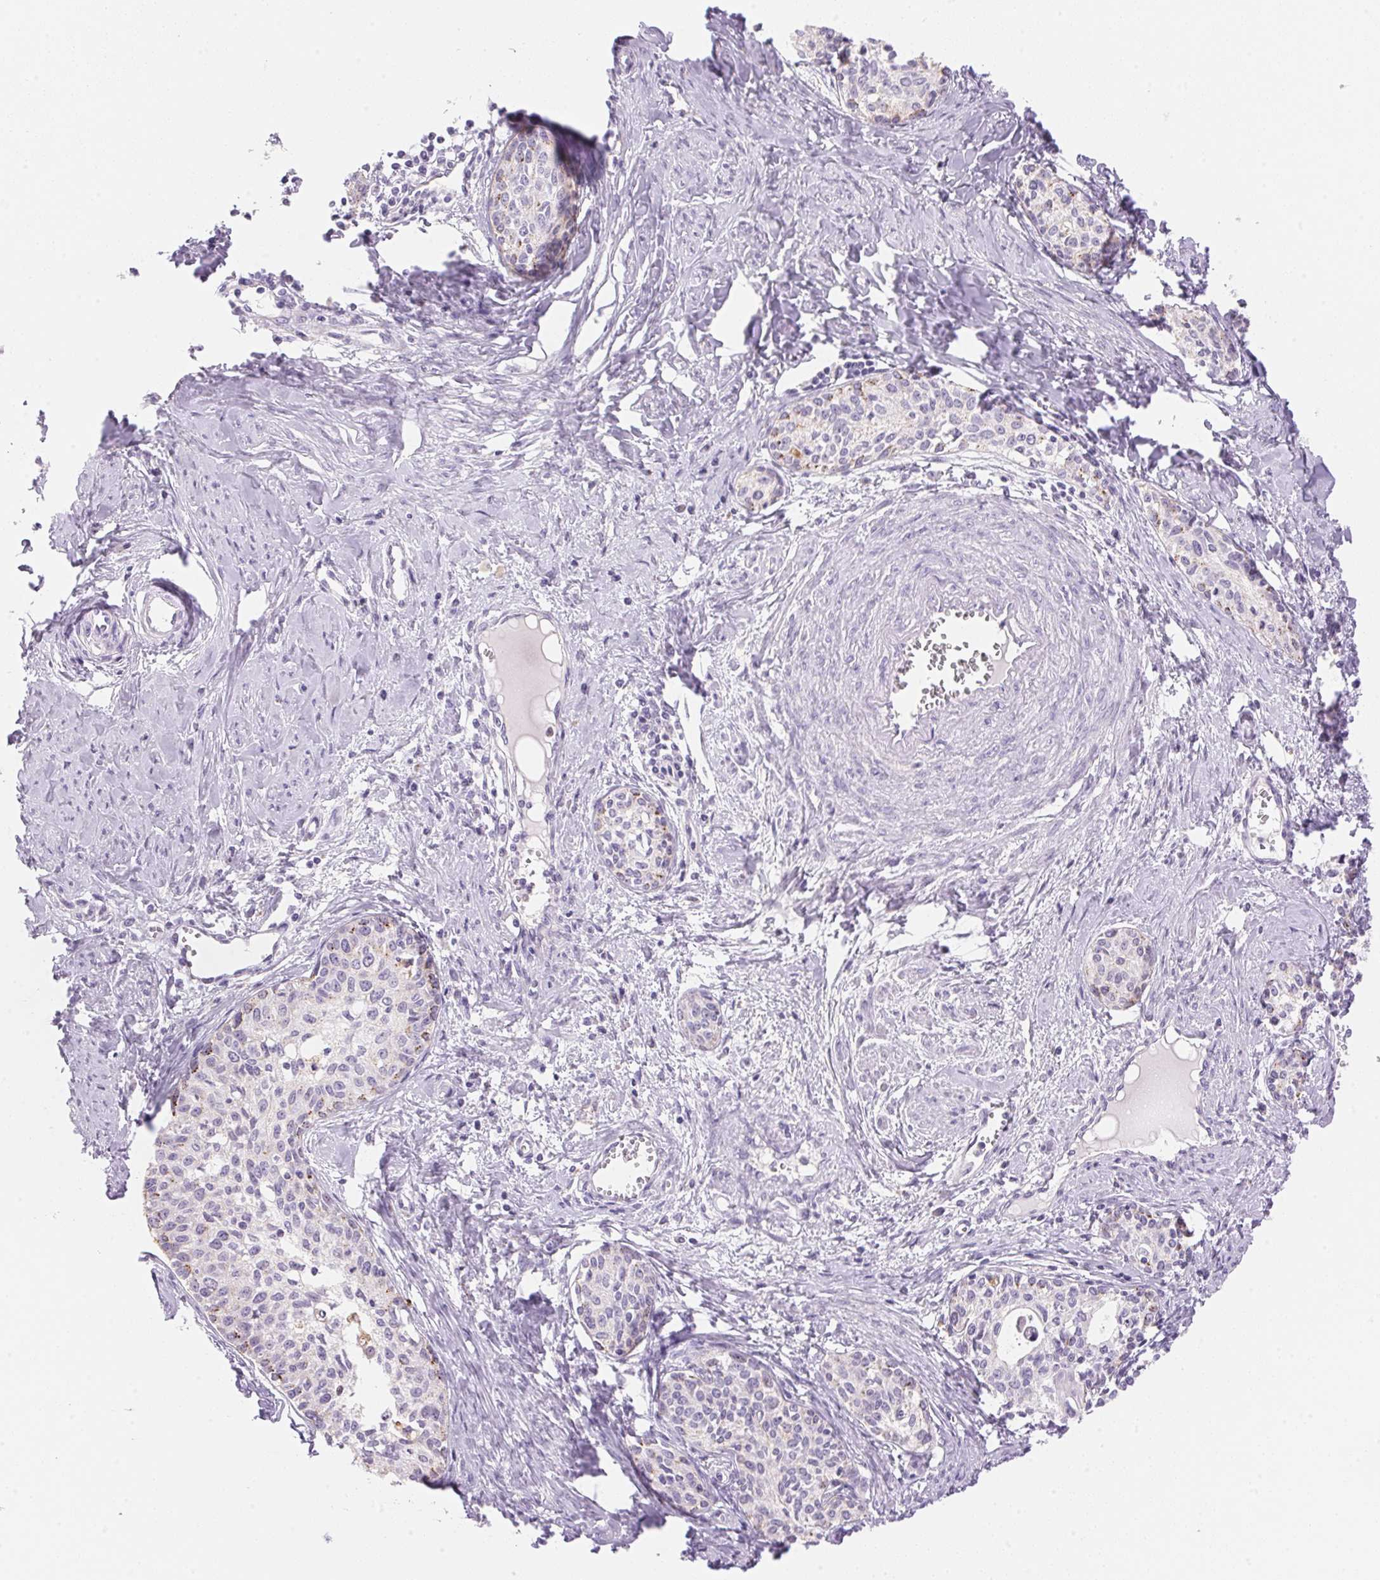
{"staining": {"intensity": "negative", "quantity": "none", "location": "none"}, "tissue": "cervical cancer", "cell_type": "Tumor cells", "image_type": "cancer", "snomed": [{"axis": "morphology", "description": "Squamous cell carcinoma, NOS"}, {"axis": "morphology", "description": "Adenocarcinoma, NOS"}, {"axis": "topography", "description": "Cervix"}], "caption": "There is no significant staining in tumor cells of squamous cell carcinoma (cervical).", "gene": "TEKT1", "patient": {"sex": "female", "age": 52}}